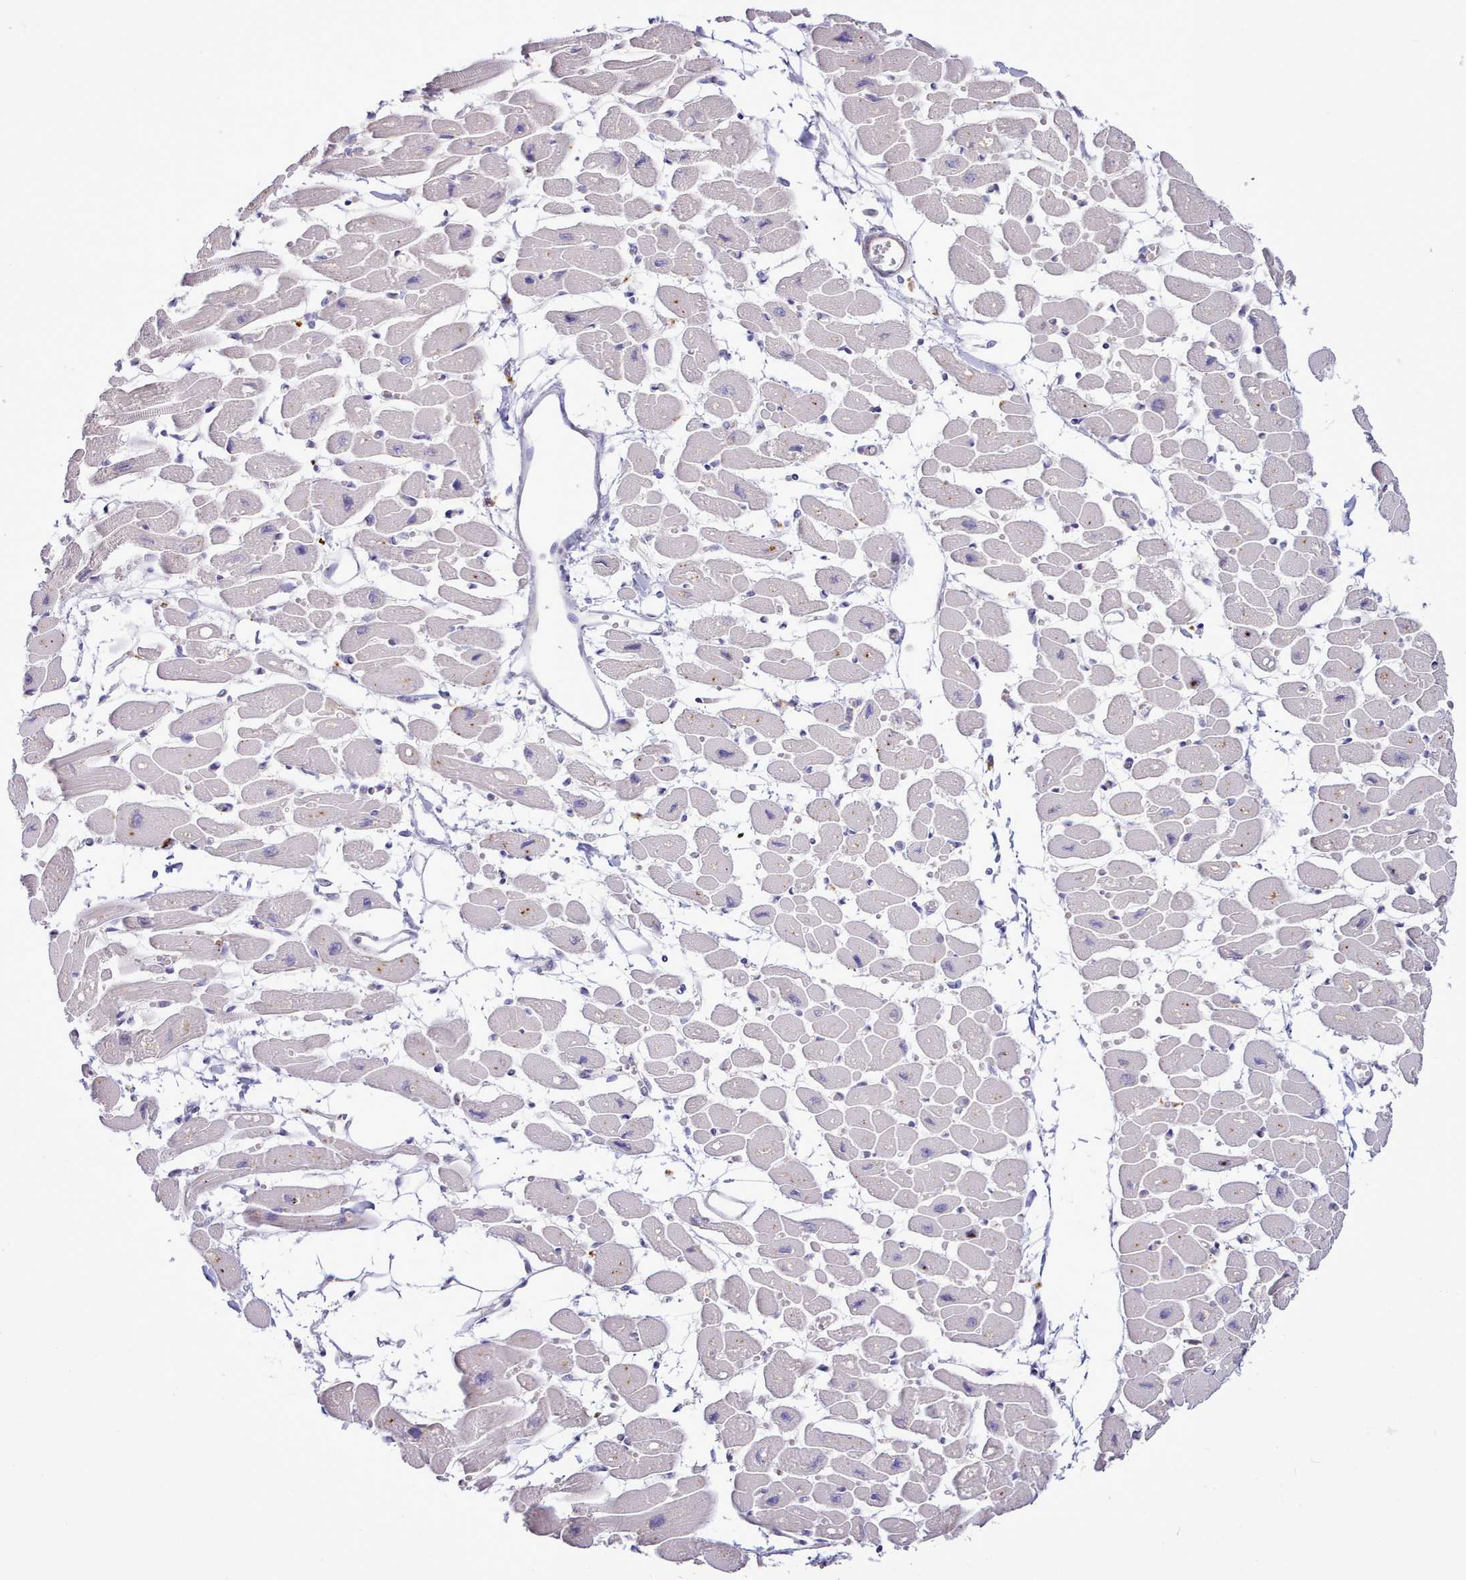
{"staining": {"intensity": "weak", "quantity": "<25%", "location": "cytoplasmic/membranous"}, "tissue": "heart muscle", "cell_type": "Cardiomyocytes", "image_type": "normal", "snomed": [{"axis": "morphology", "description": "Normal tissue, NOS"}, {"axis": "topography", "description": "Heart"}], "caption": "Immunohistochemistry (IHC) photomicrograph of benign heart muscle stained for a protein (brown), which reveals no staining in cardiomyocytes. Brightfield microscopy of immunohistochemistry (IHC) stained with DAB (3,3'-diaminobenzidine) (brown) and hematoxylin (blue), captured at high magnification.", "gene": "SRD5A1", "patient": {"sex": "female", "age": 54}}